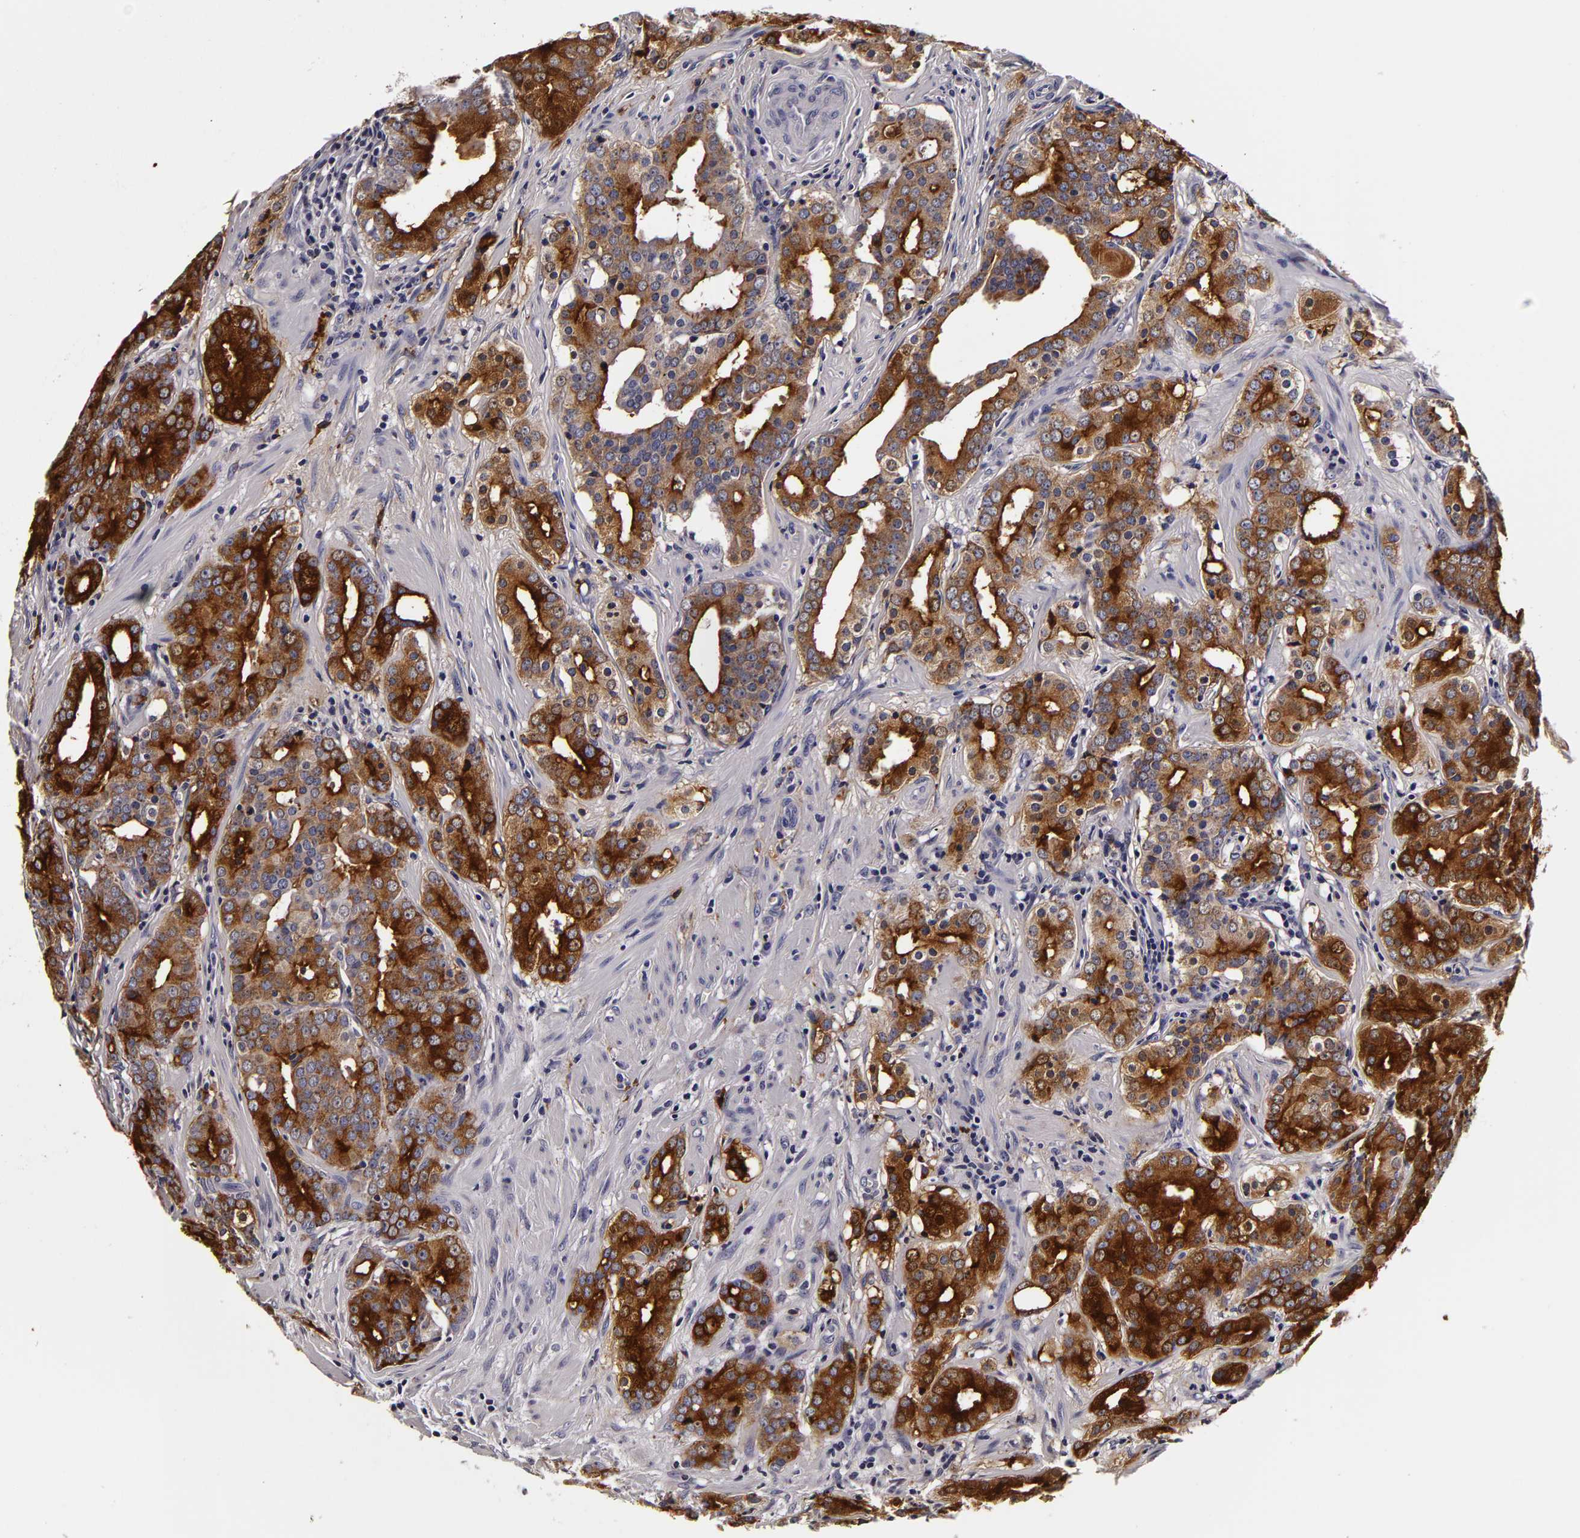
{"staining": {"intensity": "moderate", "quantity": "25%-75%", "location": "cytoplasmic/membranous"}, "tissue": "prostate cancer", "cell_type": "Tumor cells", "image_type": "cancer", "snomed": [{"axis": "morphology", "description": "Adenocarcinoma, Low grade"}, {"axis": "topography", "description": "Prostate"}], "caption": "DAB (3,3'-diaminobenzidine) immunohistochemical staining of human prostate cancer (low-grade adenocarcinoma) reveals moderate cytoplasmic/membranous protein expression in approximately 25%-75% of tumor cells. The staining is performed using DAB brown chromogen to label protein expression. The nuclei are counter-stained blue using hematoxylin.", "gene": "LGALS3BP", "patient": {"sex": "male", "age": 59}}